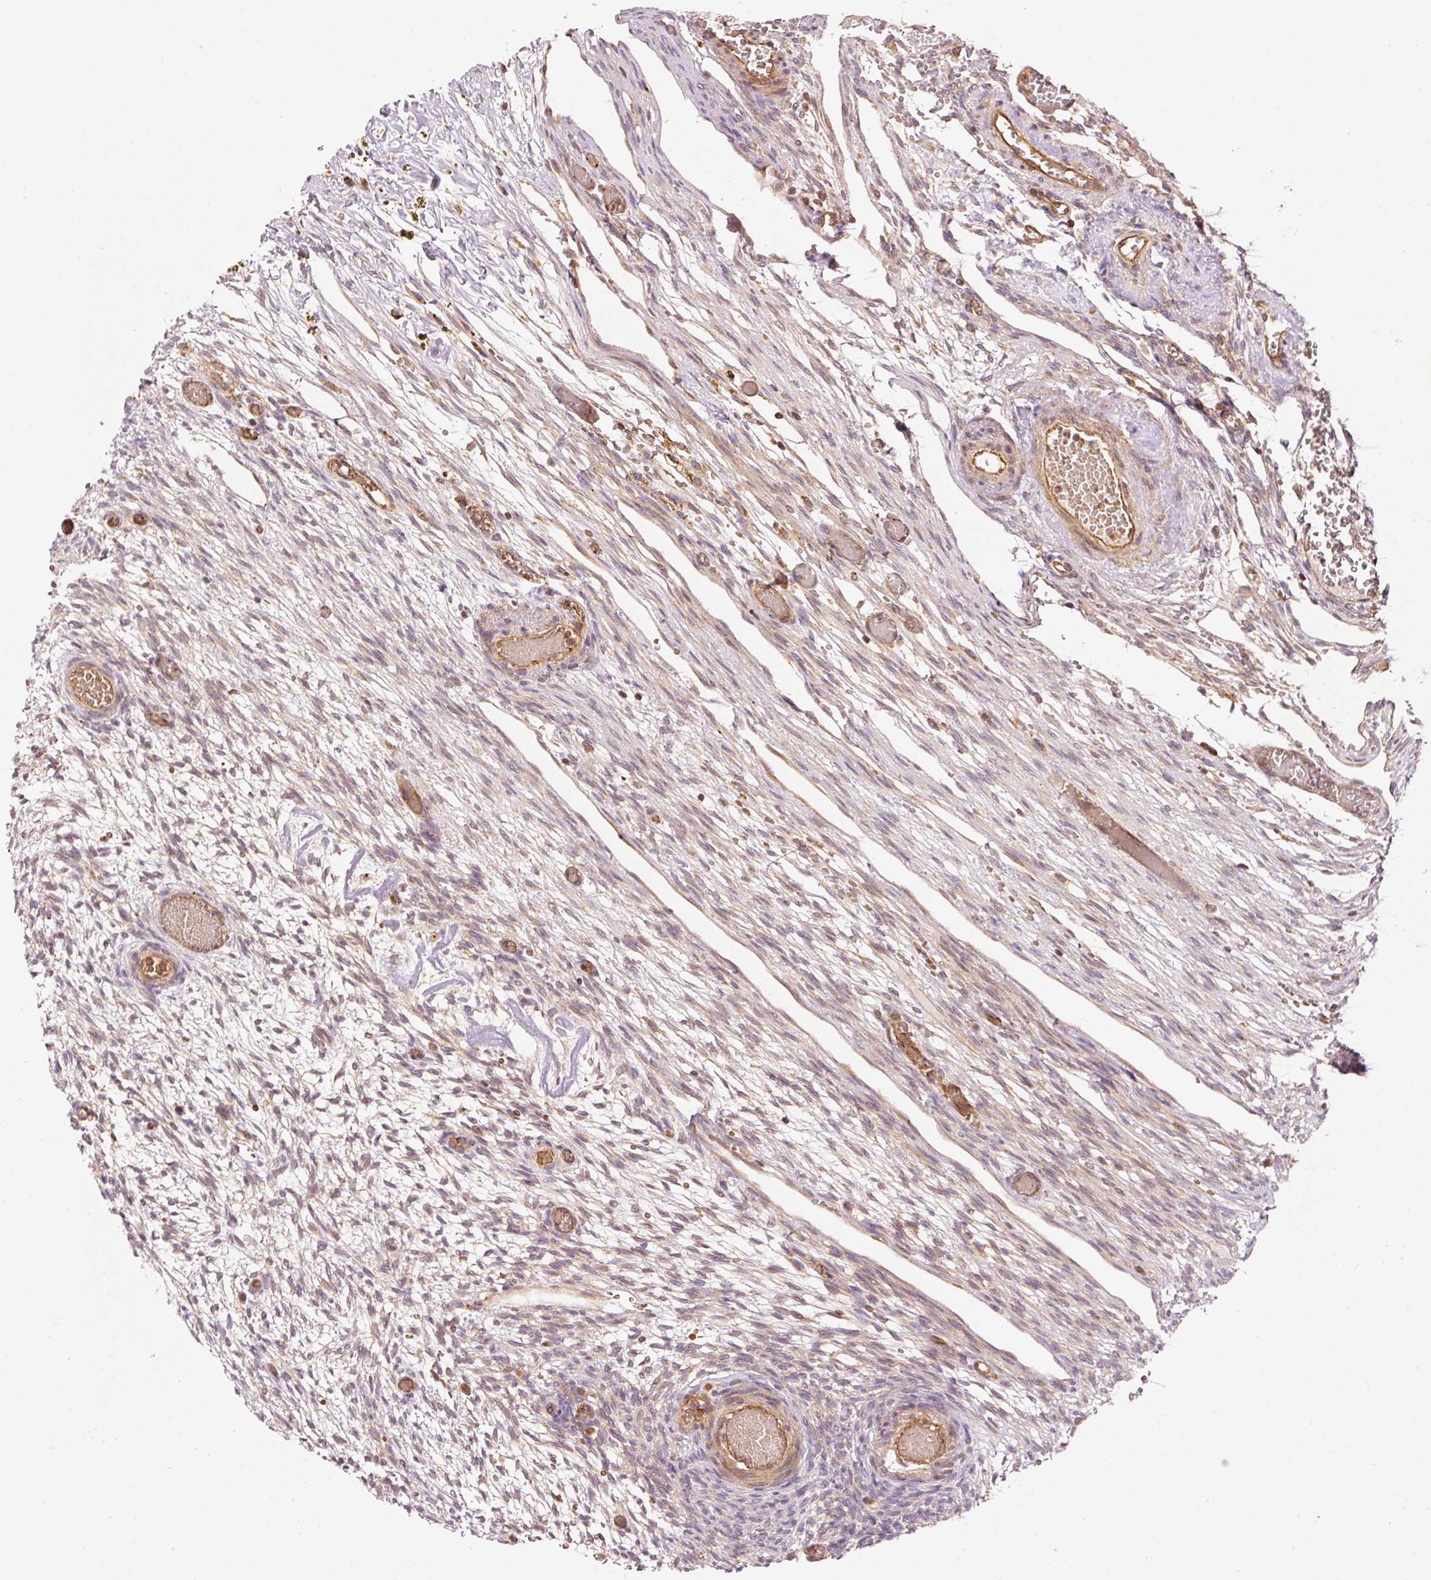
{"staining": {"intensity": "moderate", "quantity": ">75%", "location": "cytoplasmic/membranous"}, "tissue": "ovary", "cell_type": "Follicle cells", "image_type": "normal", "snomed": [{"axis": "morphology", "description": "Normal tissue, NOS"}, {"axis": "topography", "description": "Ovary"}], "caption": "Brown immunohistochemical staining in benign human ovary exhibits moderate cytoplasmic/membranous positivity in approximately >75% of follicle cells. (DAB (3,3'-diaminobenzidine) IHC with brightfield microscopy, high magnification).", "gene": "ADCY4", "patient": {"sex": "female", "age": 67}}